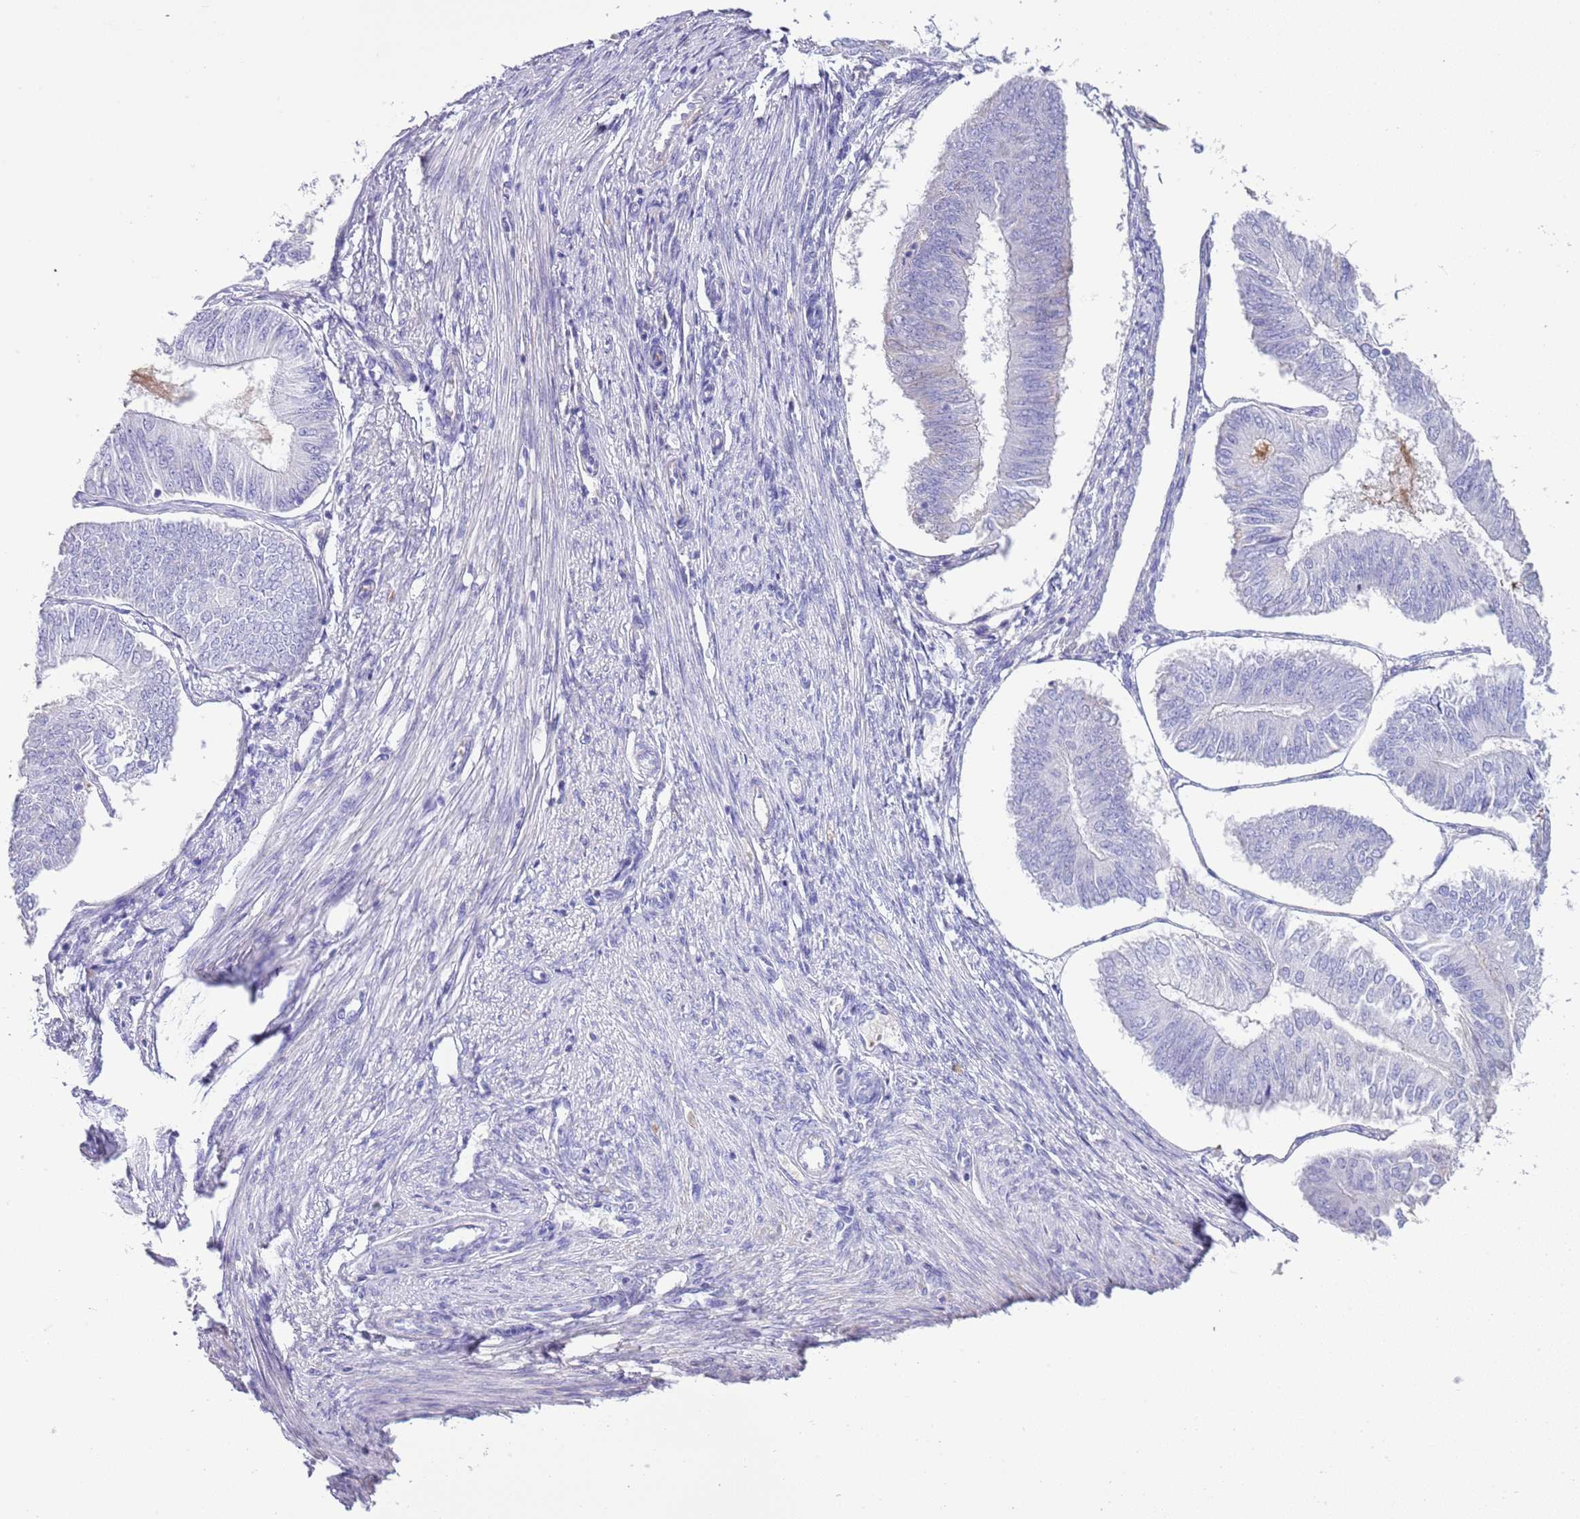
{"staining": {"intensity": "negative", "quantity": "none", "location": "none"}, "tissue": "endometrial cancer", "cell_type": "Tumor cells", "image_type": "cancer", "snomed": [{"axis": "morphology", "description": "Adenocarcinoma, NOS"}, {"axis": "topography", "description": "Endometrium"}], "caption": "Immunohistochemistry (IHC) of human endometrial adenocarcinoma shows no staining in tumor cells.", "gene": "ABHD17C", "patient": {"sex": "female", "age": 58}}